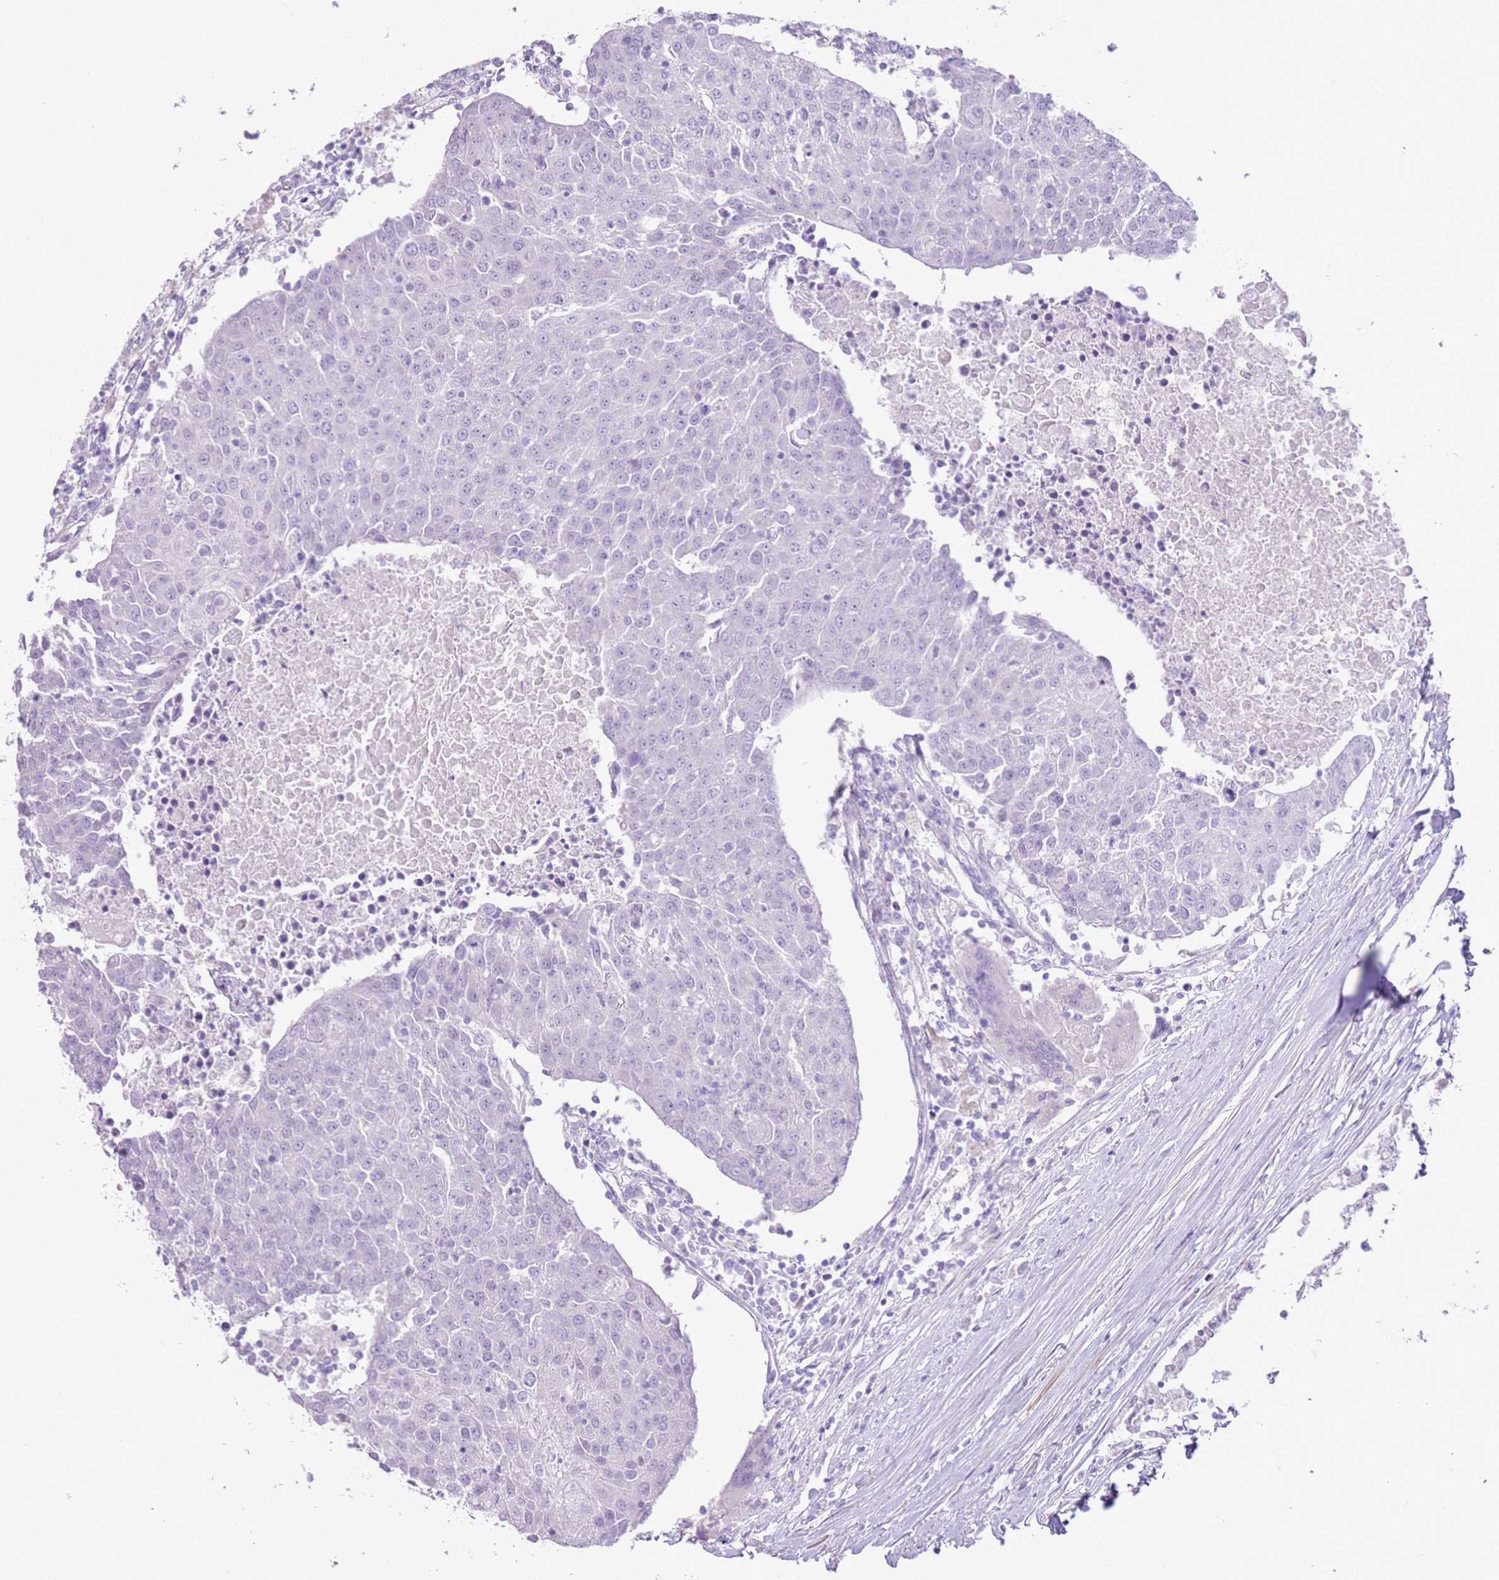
{"staining": {"intensity": "negative", "quantity": "none", "location": "none"}, "tissue": "urothelial cancer", "cell_type": "Tumor cells", "image_type": "cancer", "snomed": [{"axis": "morphology", "description": "Urothelial carcinoma, High grade"}, {"axis": "topography", "description": "Urinary bladder"}], "caption": "Photomicrograph shows no significant protein staining in tumor cells of urothelial carcinoma (high-grade). (DAB (3,3'-diaminobenzidine) immunohistochemistry (IHC), high magnification).", "gene": "ZNF239", "patient": {"sex": "female", "age": 85}}